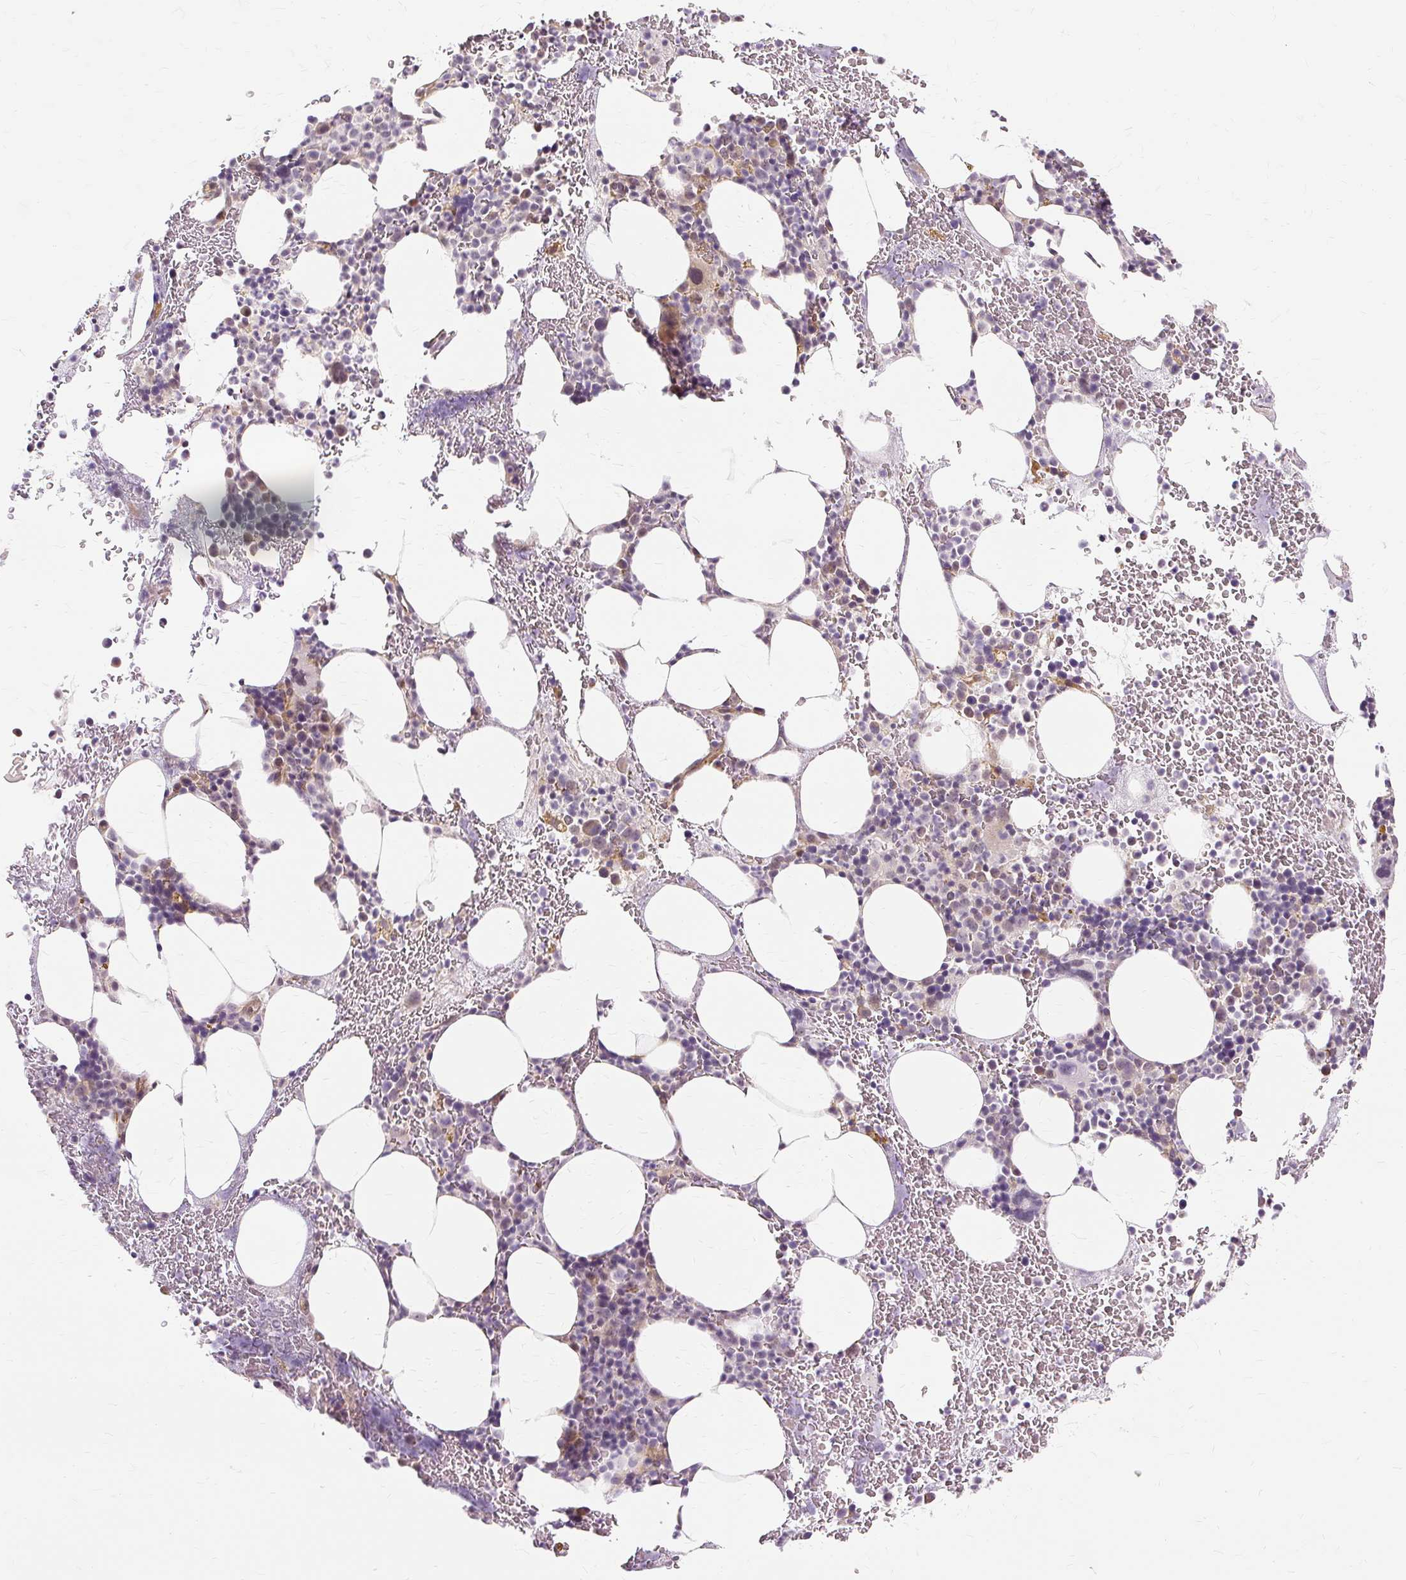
{"staining": {"intensity": "moderate", "quantity": "<25%", "location": "cytoplasmic/membranous,nuclear"}, "tissue": "bone marrow", "cell_type": "Hematopoietic cells", "image_type": "normal", "snomed": [{"axis": "morphology", "description": "Normal tissue, NOS"}, {"axis": "topography", "description": "Bone marrow"}], "caption": "A micrograph of human bone marrow stained for a protein demonstrates moderate cytoplasmic/membranous,nuclear brown staining in hematopoietic cells.", "gene": "MMACHC", "patient": {"sex": "male", "age": 62}}